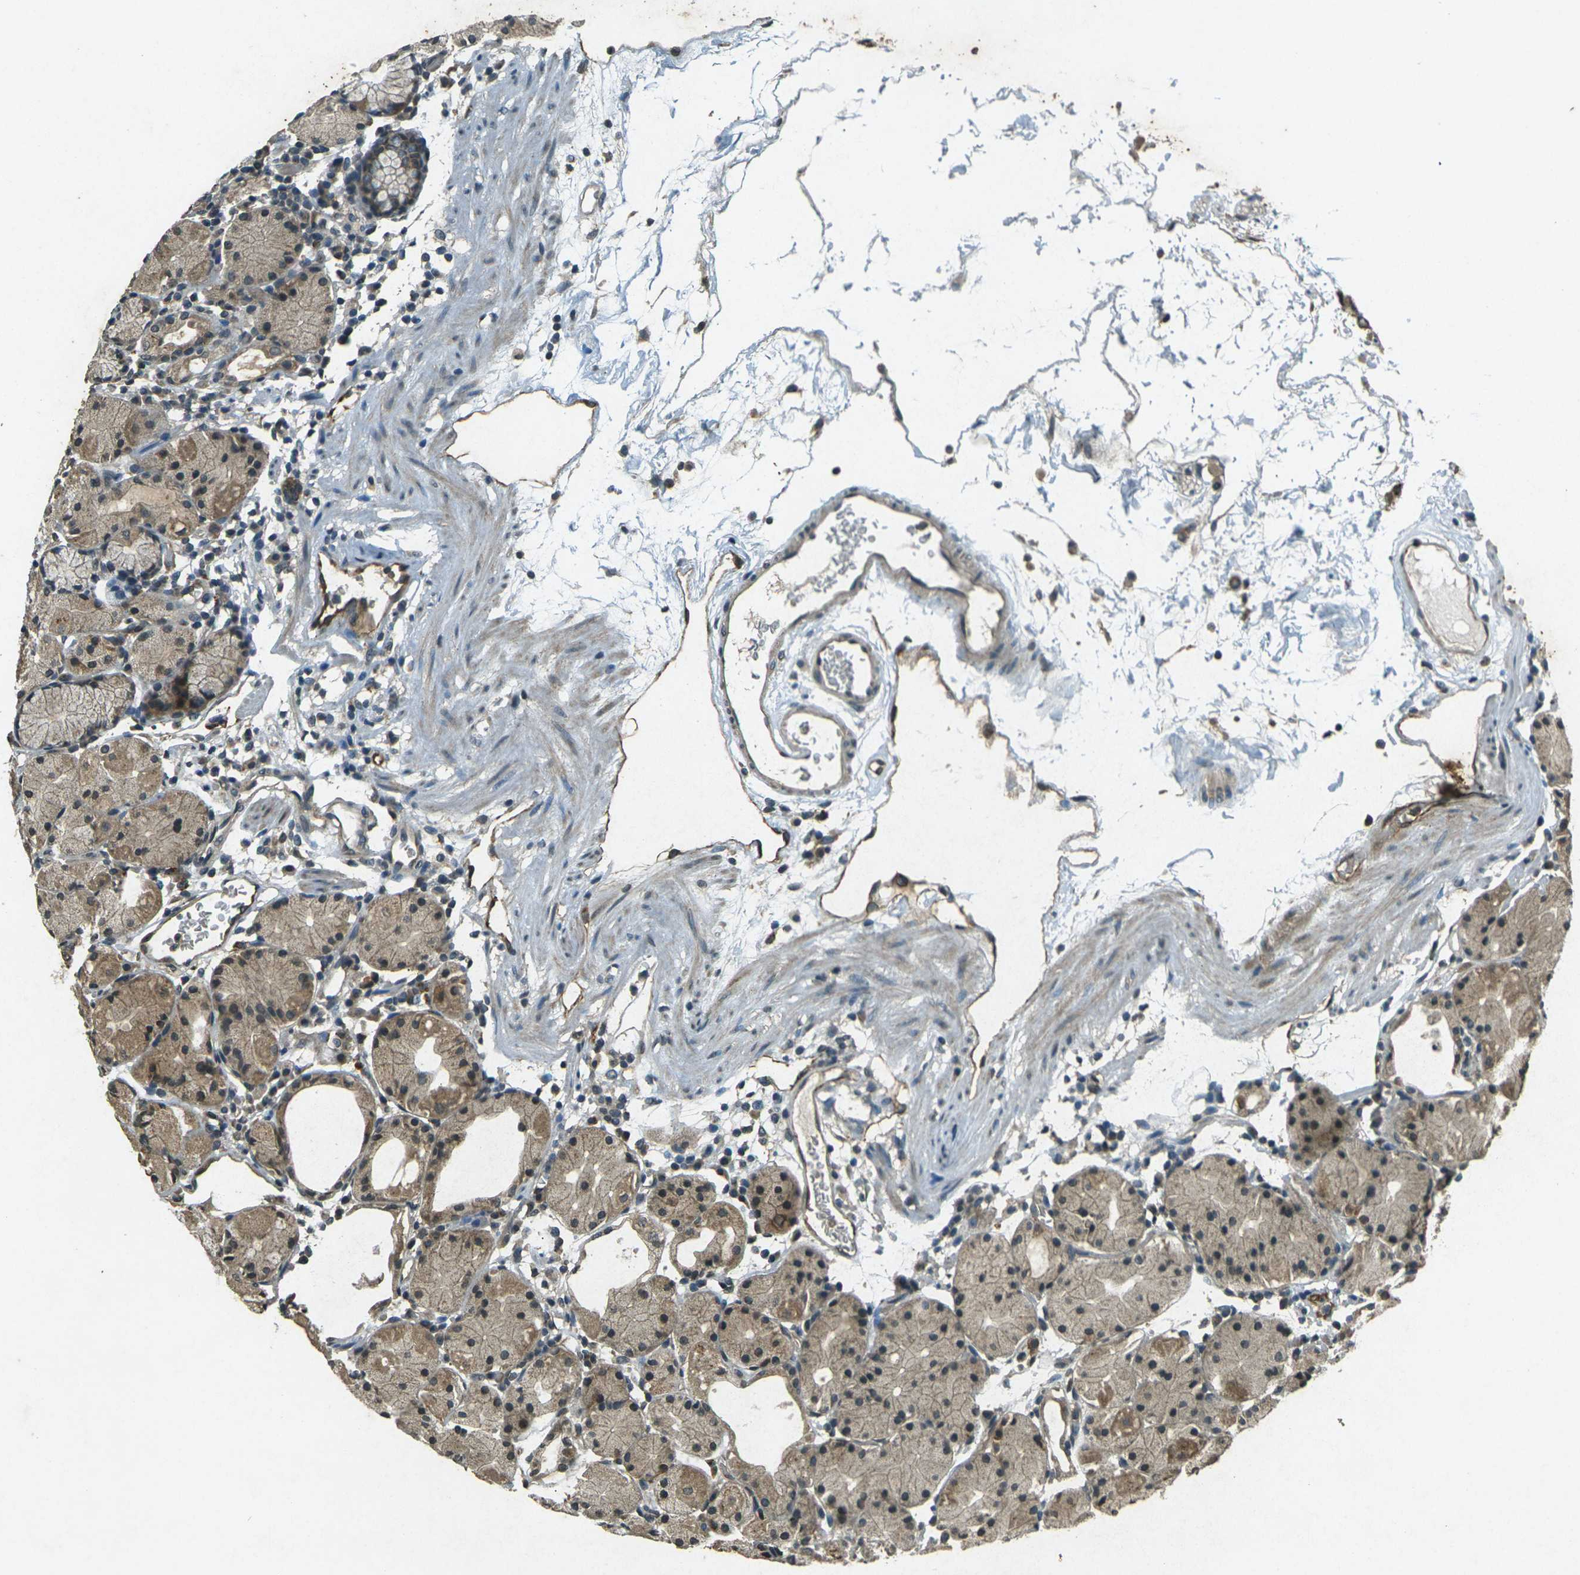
{"staining": {"intensity": "weak", "quantity": ">75%", "location": "cytoplasmic/membranous"}, "tissue": "stomach", "cell_type": "Glandular cells", "image_type": "normal", "snomed": [{"axis": "morphology", "description": "Normal tissue, NOS"}, {"axis": "topography", "description": "Stomach"}, {"axis": "topography", "description": "Stomach, lower"}], "caption": "Immunohistochemical staining of benign human stomach demonstrates low levels of weak cytoplasmic/membranous staining in approximately >75% of glandular cells. Using DAB (brown) and hematoxylin (blue) stains, captured at high magnification using brightfield microscopy.", "gene": "PDE2A", "patient": {"sex": "female", "age": 75}}